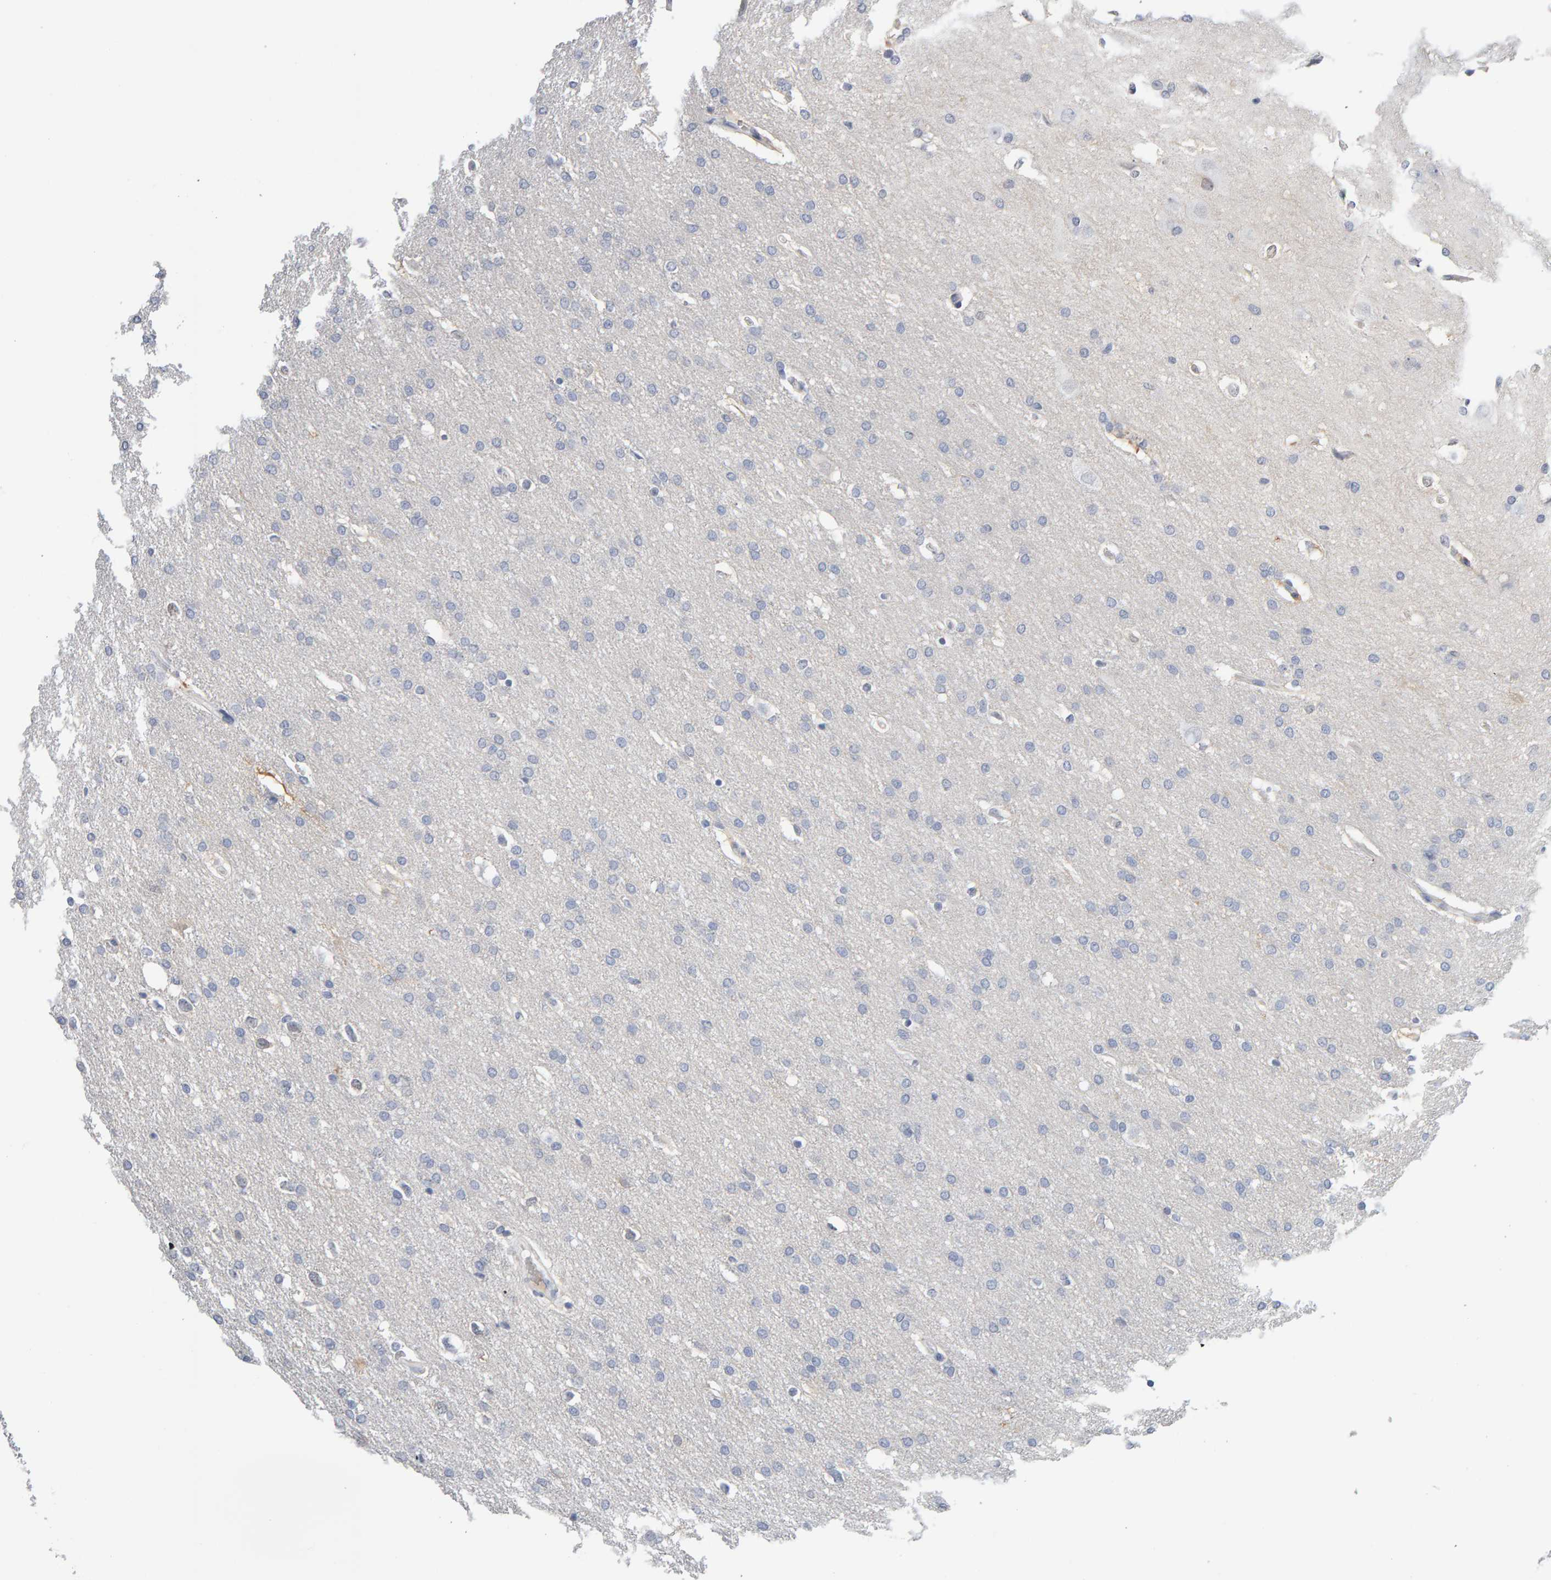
{"staining": {"intensity": "negative", "quantity": "none", "location": "none"}, "tissue": "glioma", "cell_type": "Tumor cells", "image_type": "cancer", "snomed": [{"axis": "morphology", "description": "Glioma, malignant, Low grade"}, {"axis": "topography", "description": "Brain"}], "caption": "This is a photomicrograph of immunohistochemistry staining of malignant low-grade glioma, which shows no expression in tumor cells.", "gene": "CTH", "patient": {"sex": "female", "age": 37}}